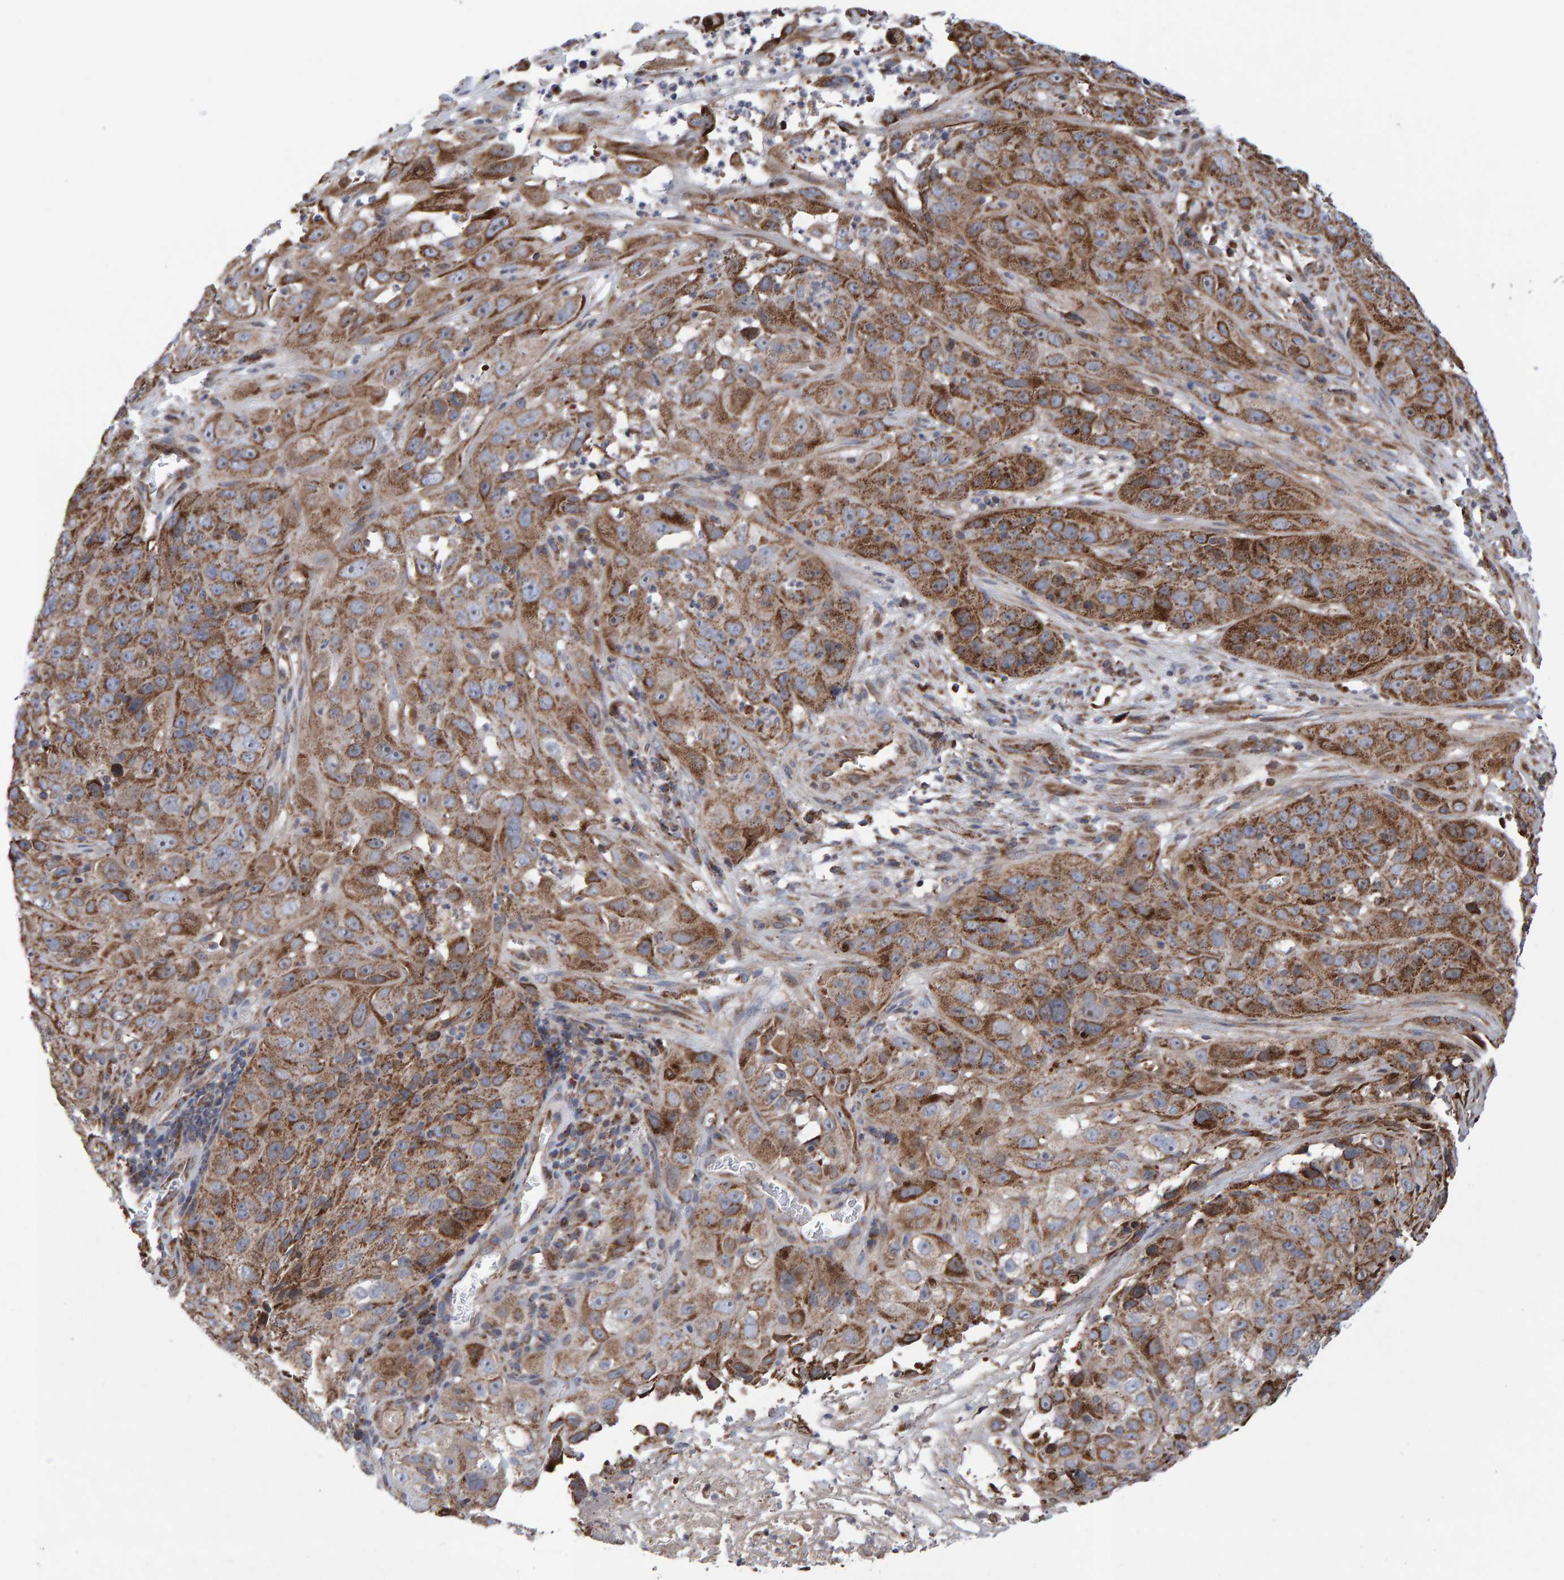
{"staining": {"intensity": "moderate", "quantity": ">75%", "location": "cytoplasmic/membranous"}, "tissue": "cervical cancer", "cell_type": "Tumor cells", "image_type": "cancer", "snomed": [{"axis": "morphology", "description": "Squamous cell carcinoma, NOS"}, {"axis": "topography", "description": "Cervix"}], "caption": "IHC of human cervical squamous cell carcinoma demonstrates medium levels of moderate cytoplasmic/membranous positivity in about >75% of tumor cells.", "gene": "PECR", "patient": {"sex": "female", "age": 32}}